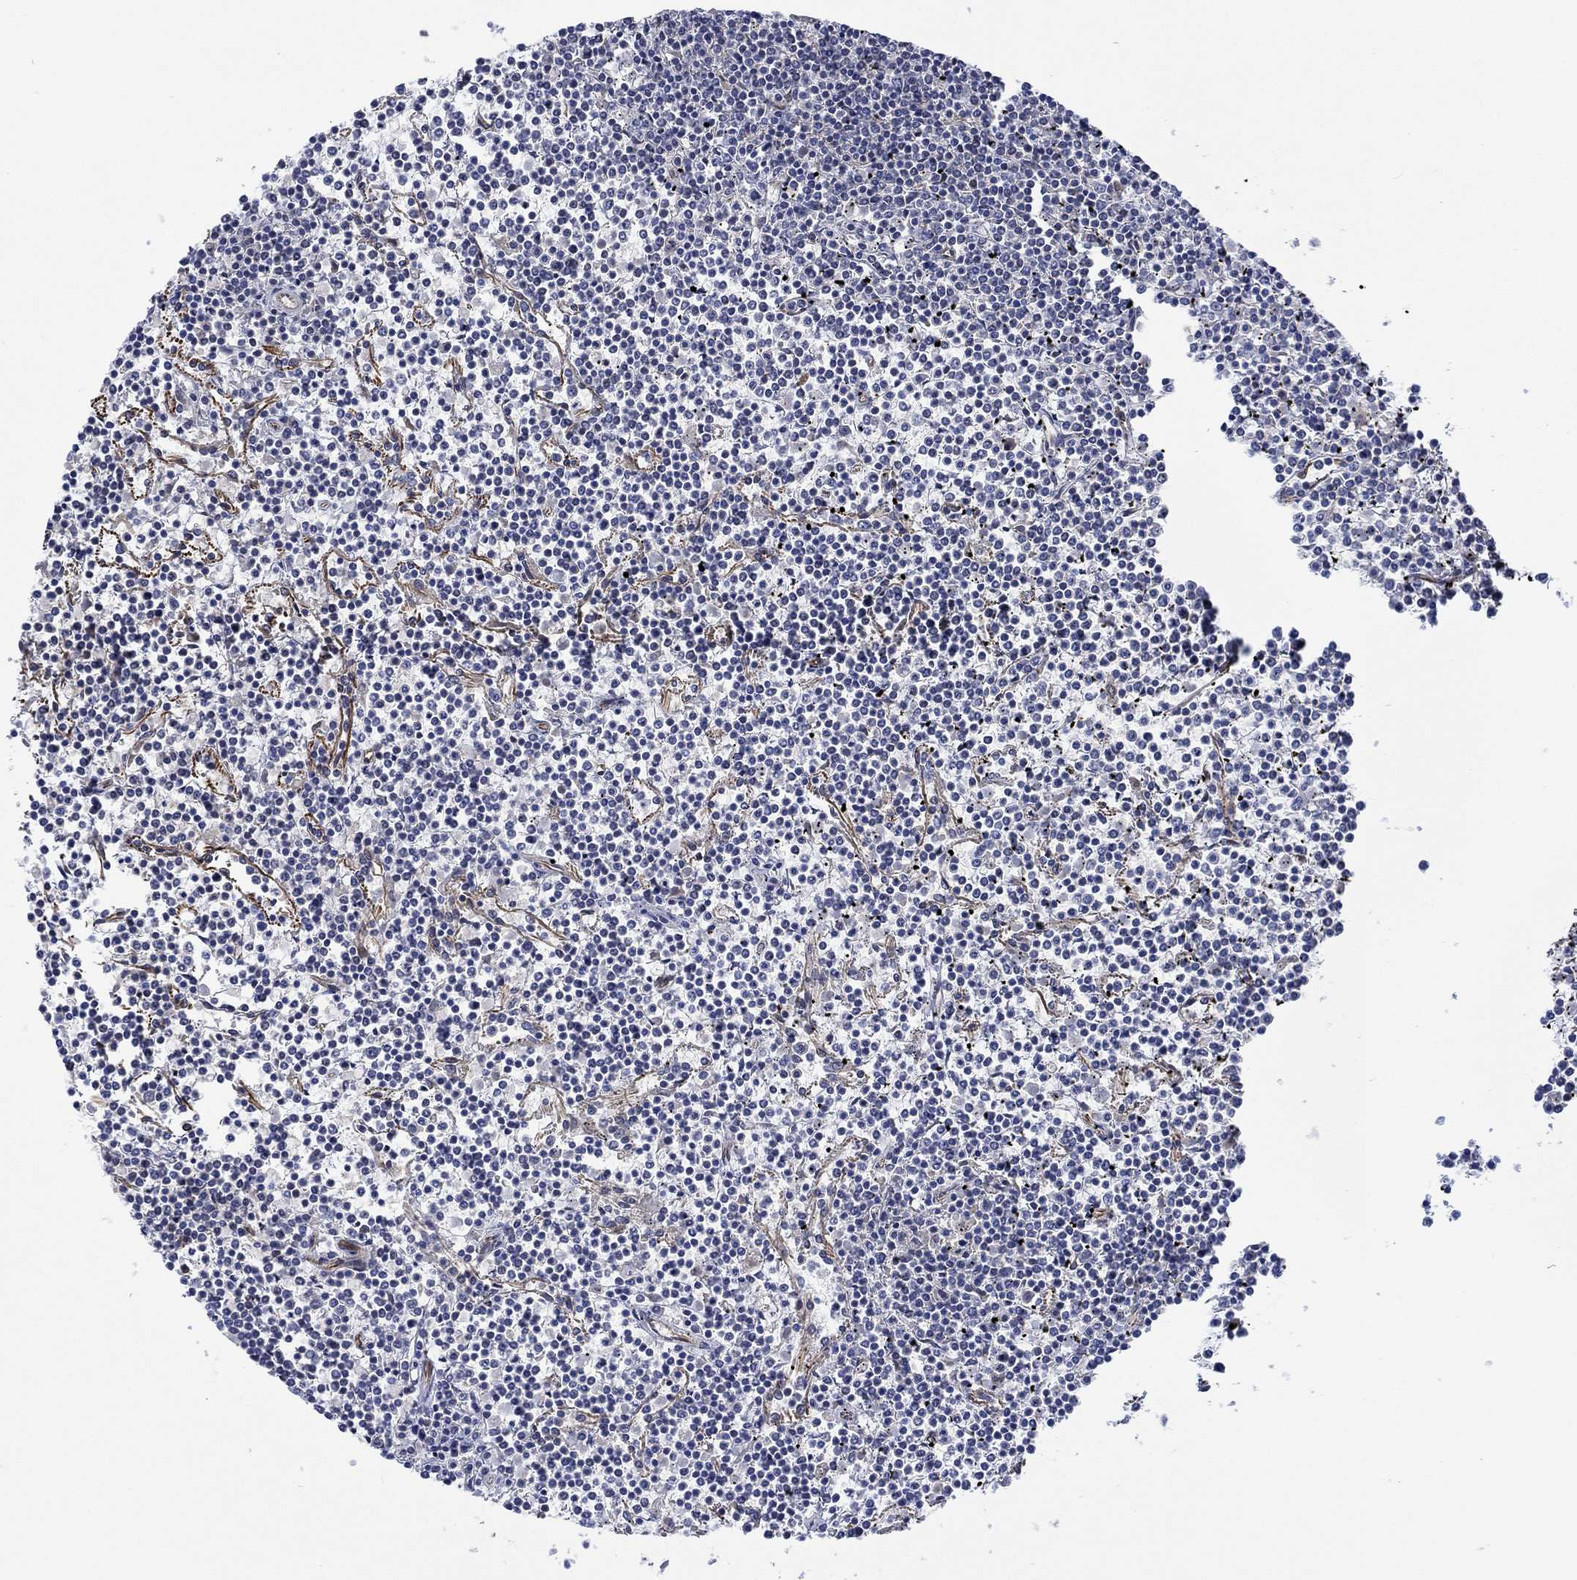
{"staining": {"intensity": "negative", "quantity": "none", "location": "none"}, "tissue": "lymphoma", "cell_type": "Tumor cells", "image_type": "cancer", "snomed": [{"axis": "morphology", "description": "Malignant lymphoma, non-Hodgkin's type, Low grade"}, {"axis": "topography", "description": "Spleen"}], "caption": "Tumor cells are negative for protein expression in human malignant lymphoma, non-Hodgkin's type (low-grade).", "gene": "CAMK1D", "patient": {"sex": "female", "age": 19}}